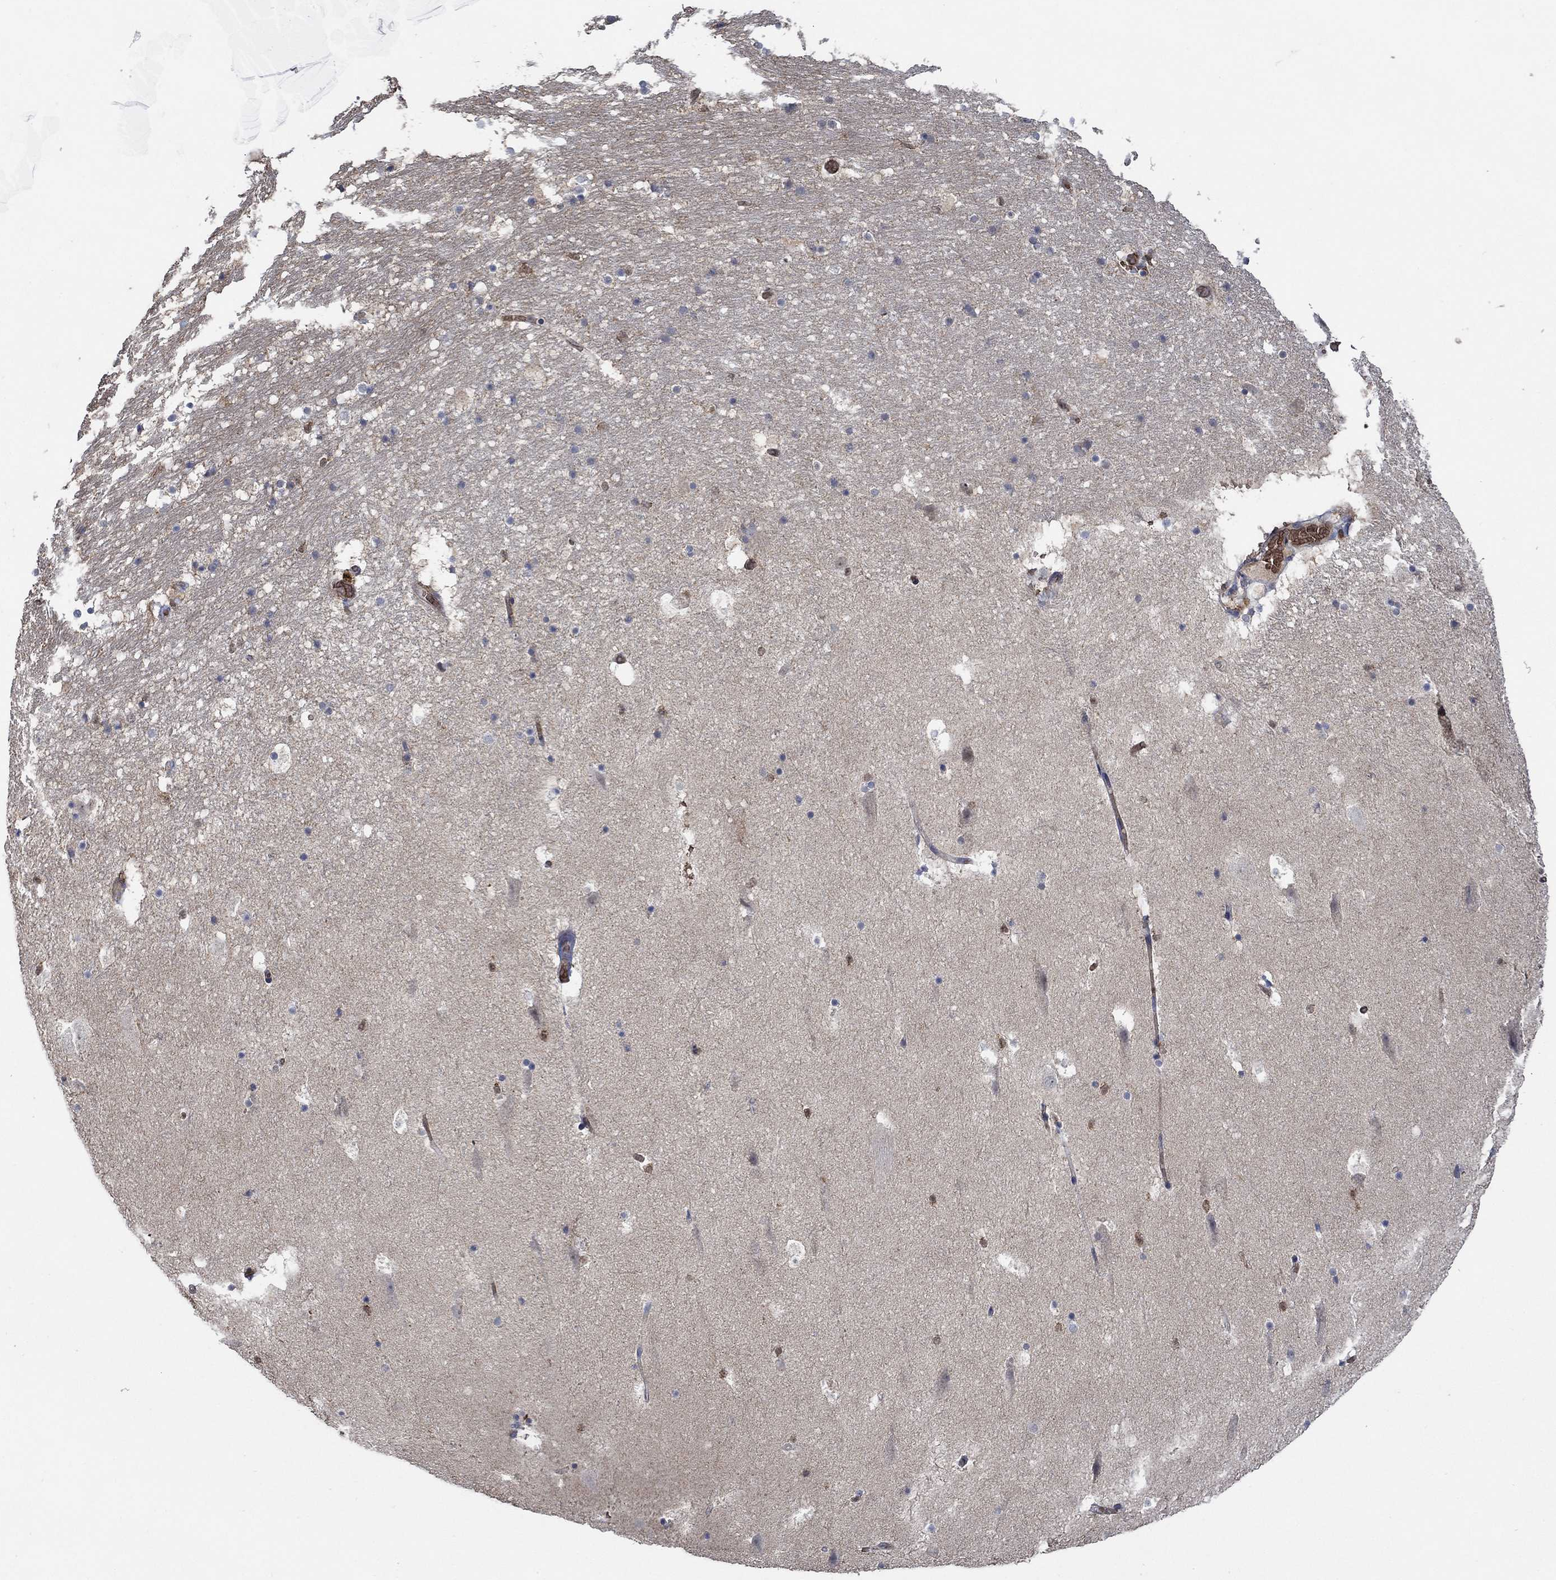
{"staining": {"intensity": "moderate", "quantity": "<25%", "location": "cytoplasmic/membranous"}, "tissue": "hippocampus", "cell_type": "Glial cells", "image_type": "normal", "snomed": [{"axis": "morphology", "description": "Normal tissue, NOS"}, {"axis": "topography", "description": "Hippocampus"}], "caption": "Glial cells demonstrate low levels of moderate cytoplasmic/membranous expression in about <25% of cells in benign human hippocampus. Nuclei are stained in blue.", "gene": "MPP1", "patient": {"sex": "male", "age": 51}}